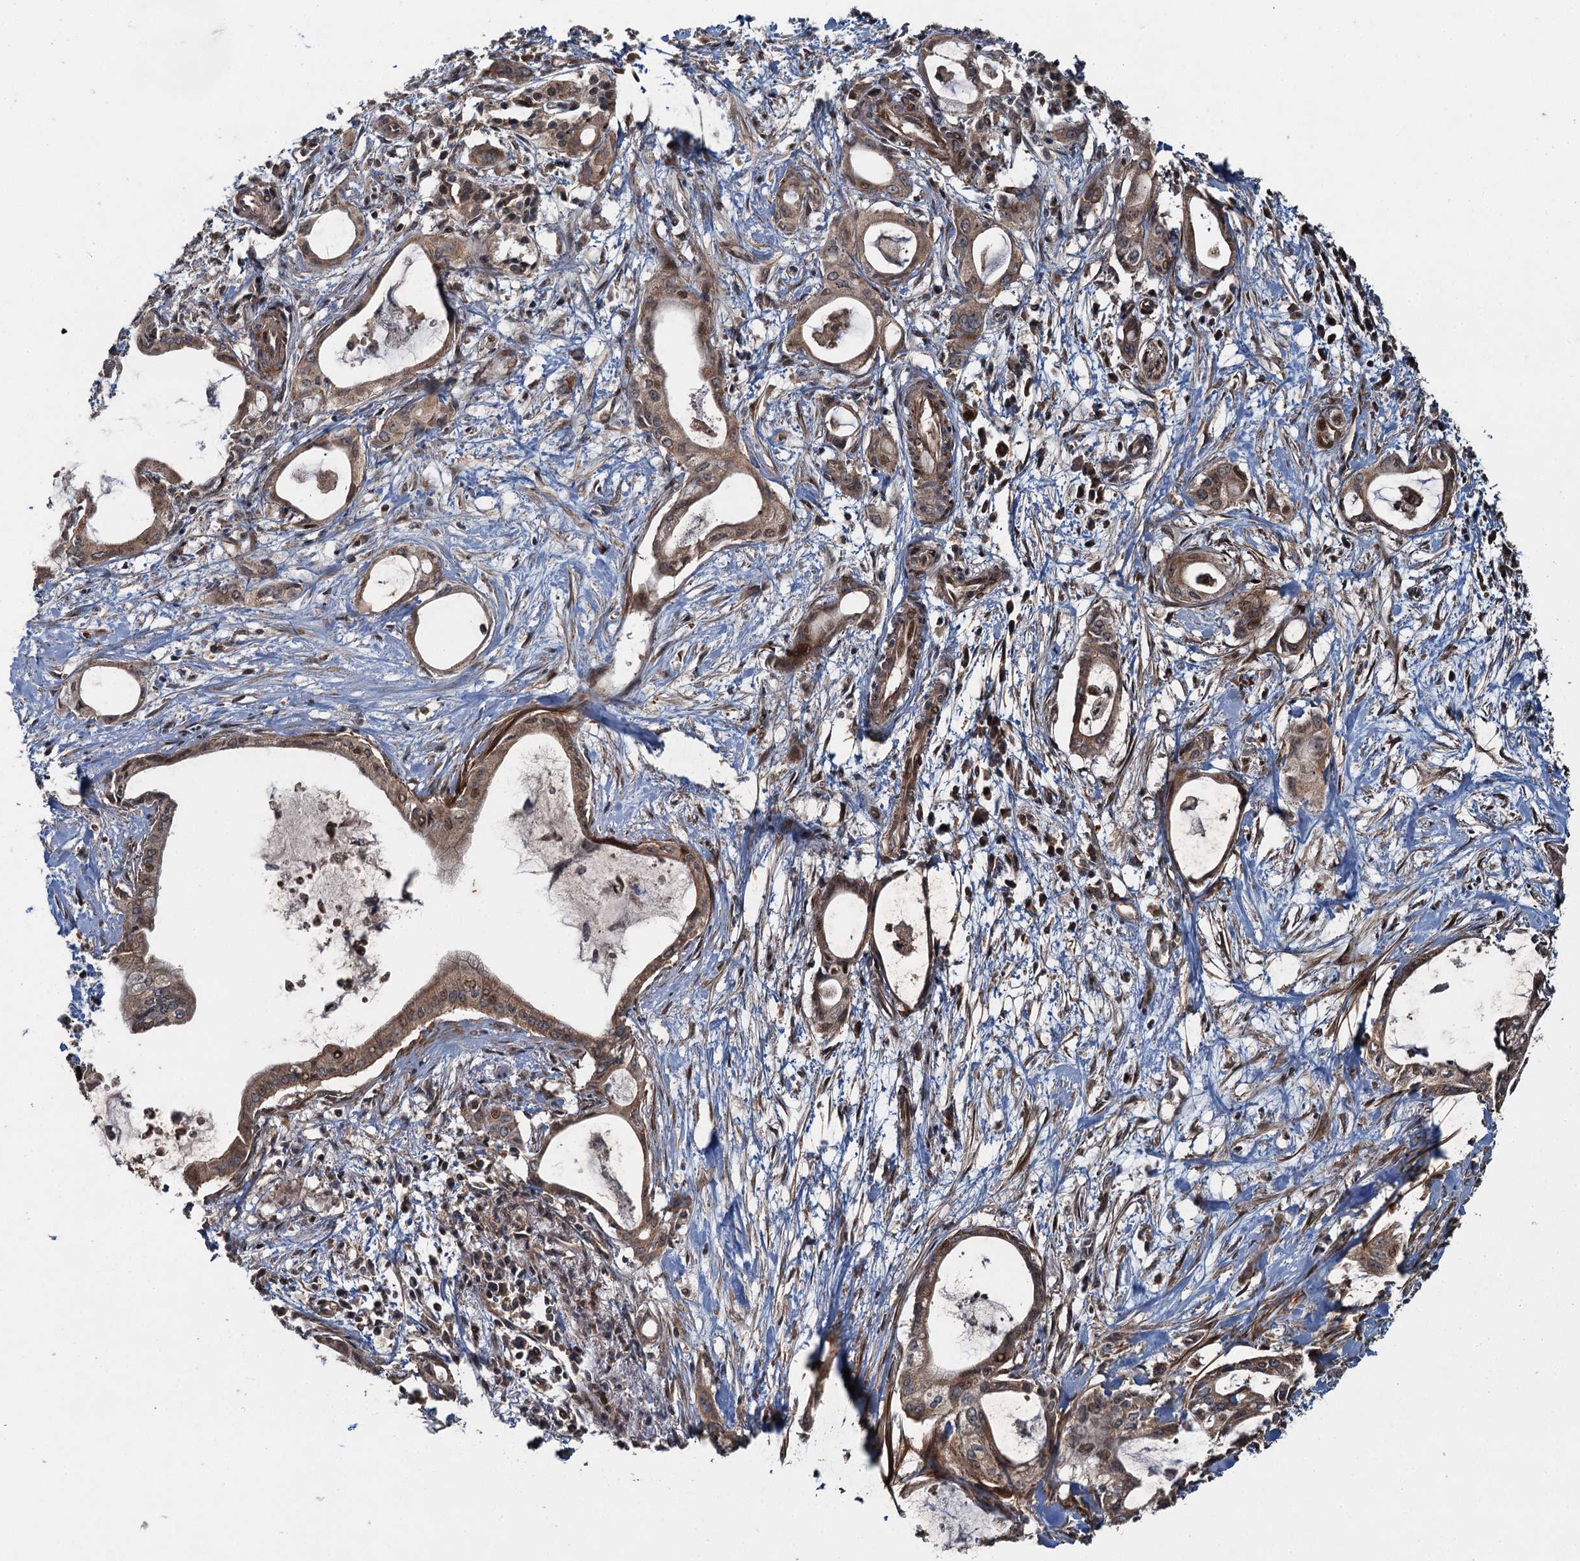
{"staining": {"intensity": "moderate", "quantity": ">75%", "location": "cytoplasmic/membranous,nuclear"}, "tissue": "pancreatic cancer", "cell_type": "Tumor cells", "image_type": "cancer", "snomed": [{"axis": "morphology", "description": "Adenocarcinoma, NOS"}, {"axis": "topography", "description": "Pancreas"}], "caption": "Immunohistochemistry (IHC) of human pancreatic cancer (adenocarcinoma) reveals medium levels of moderate cytoplasmic/membranous and nuclear positivity in about >75% of tumor cells. The staining is performed using DAB brown chromogen to label protein expression. The nuclei are counter-stained blue using hematoxylin.", "gene": "SNX32", "patient": {"sex": "male", "age": 72}}